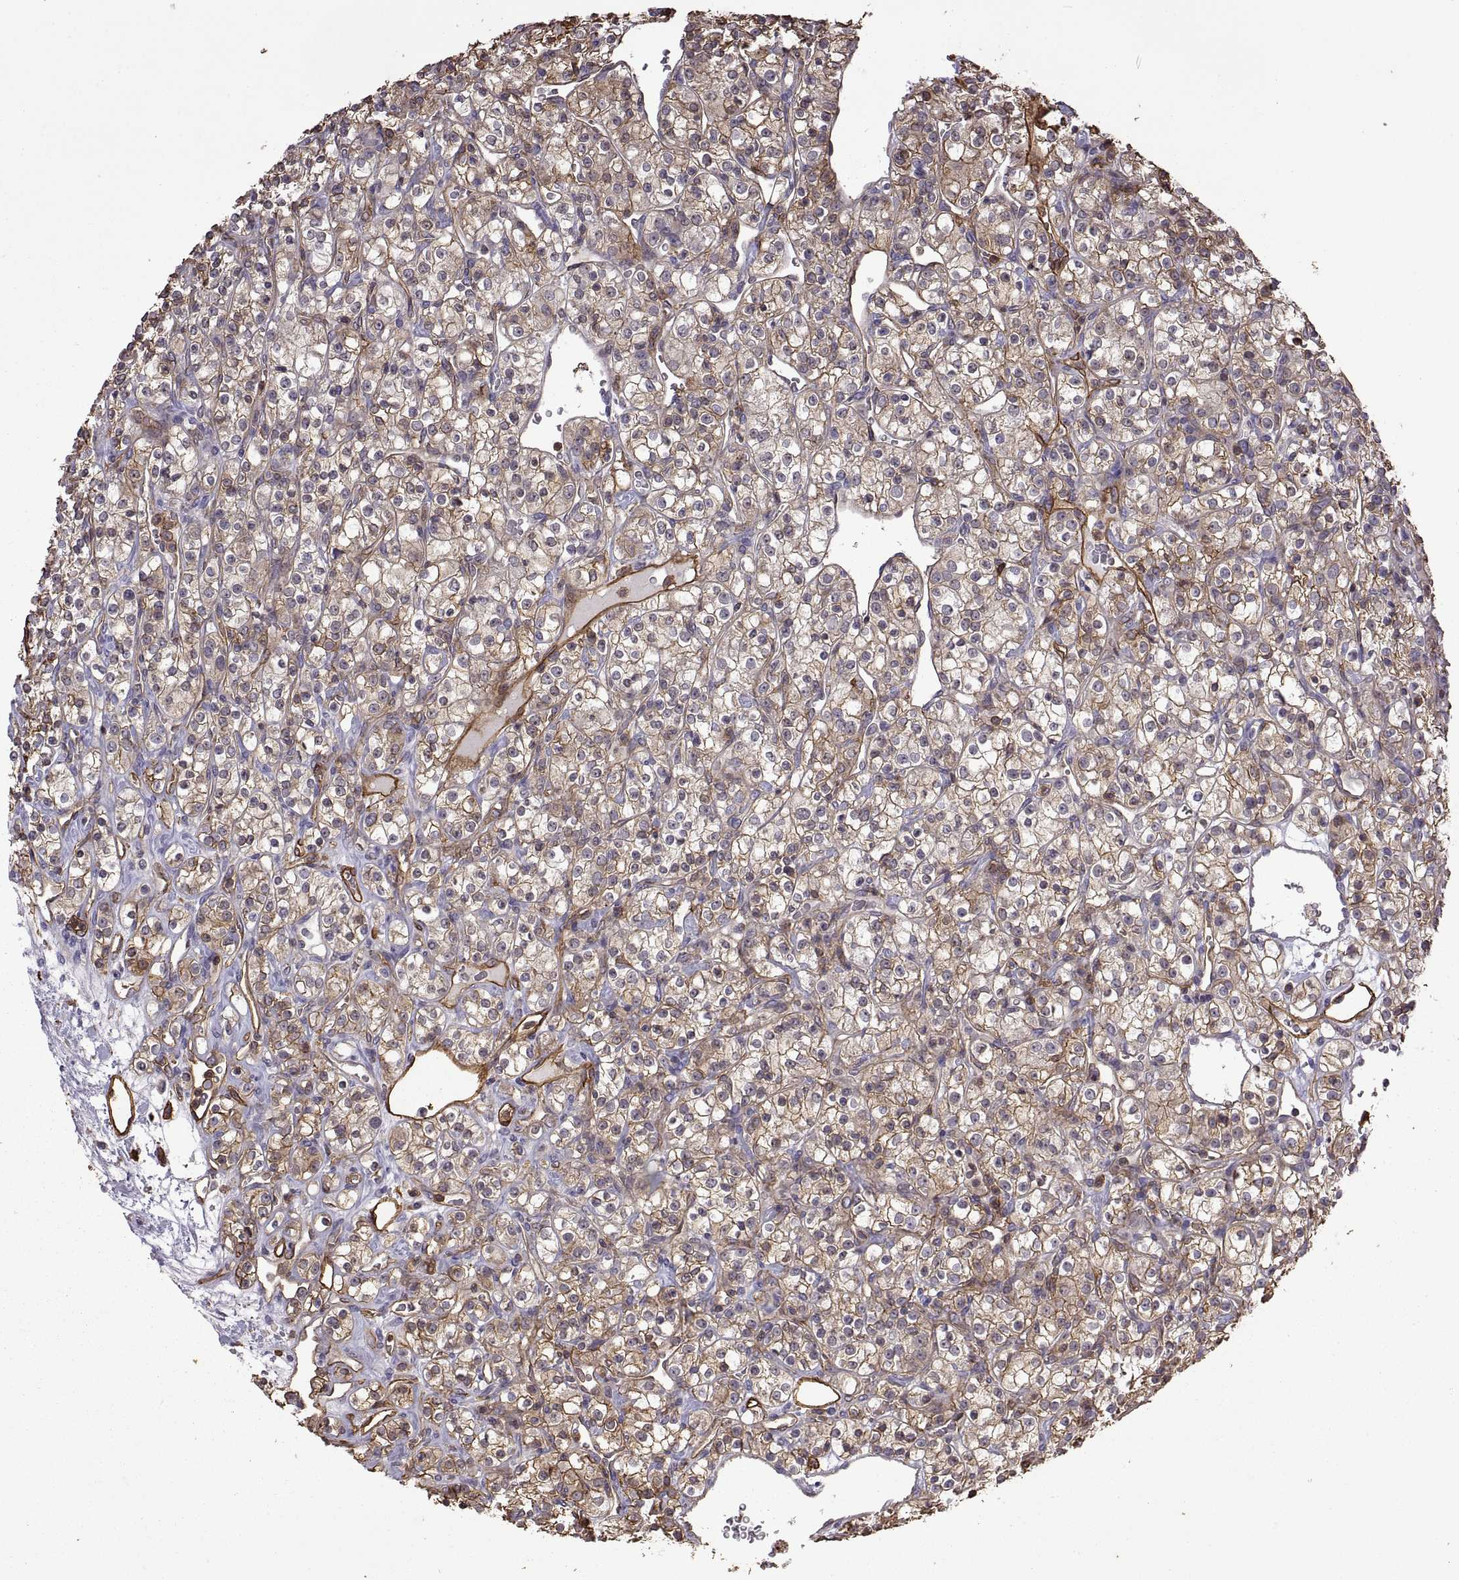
{"staining": {"intensity": "strong", "quantity": "25%-75%", "location": "cytoplasmic/membranous"}, "tissue": "renal cancer", "cell_type": "Tumor cells", "image_type": "cancer", "snomed": [{"axis": "morphology", "description": "Adenocarcinoma, NOS"}, {"axis": "topography", "description": "Kidney"}], "caption": "A high-resolution micrograph shows immunohistochemistry (IHC) staining of adenocarcinoma (renal), which shows strong cytoplasmic/membranous positivity in approximately 25%-75% of tumor cells.", "gene": "S100A10", "patient": {"sex": "male", "age": 77}}